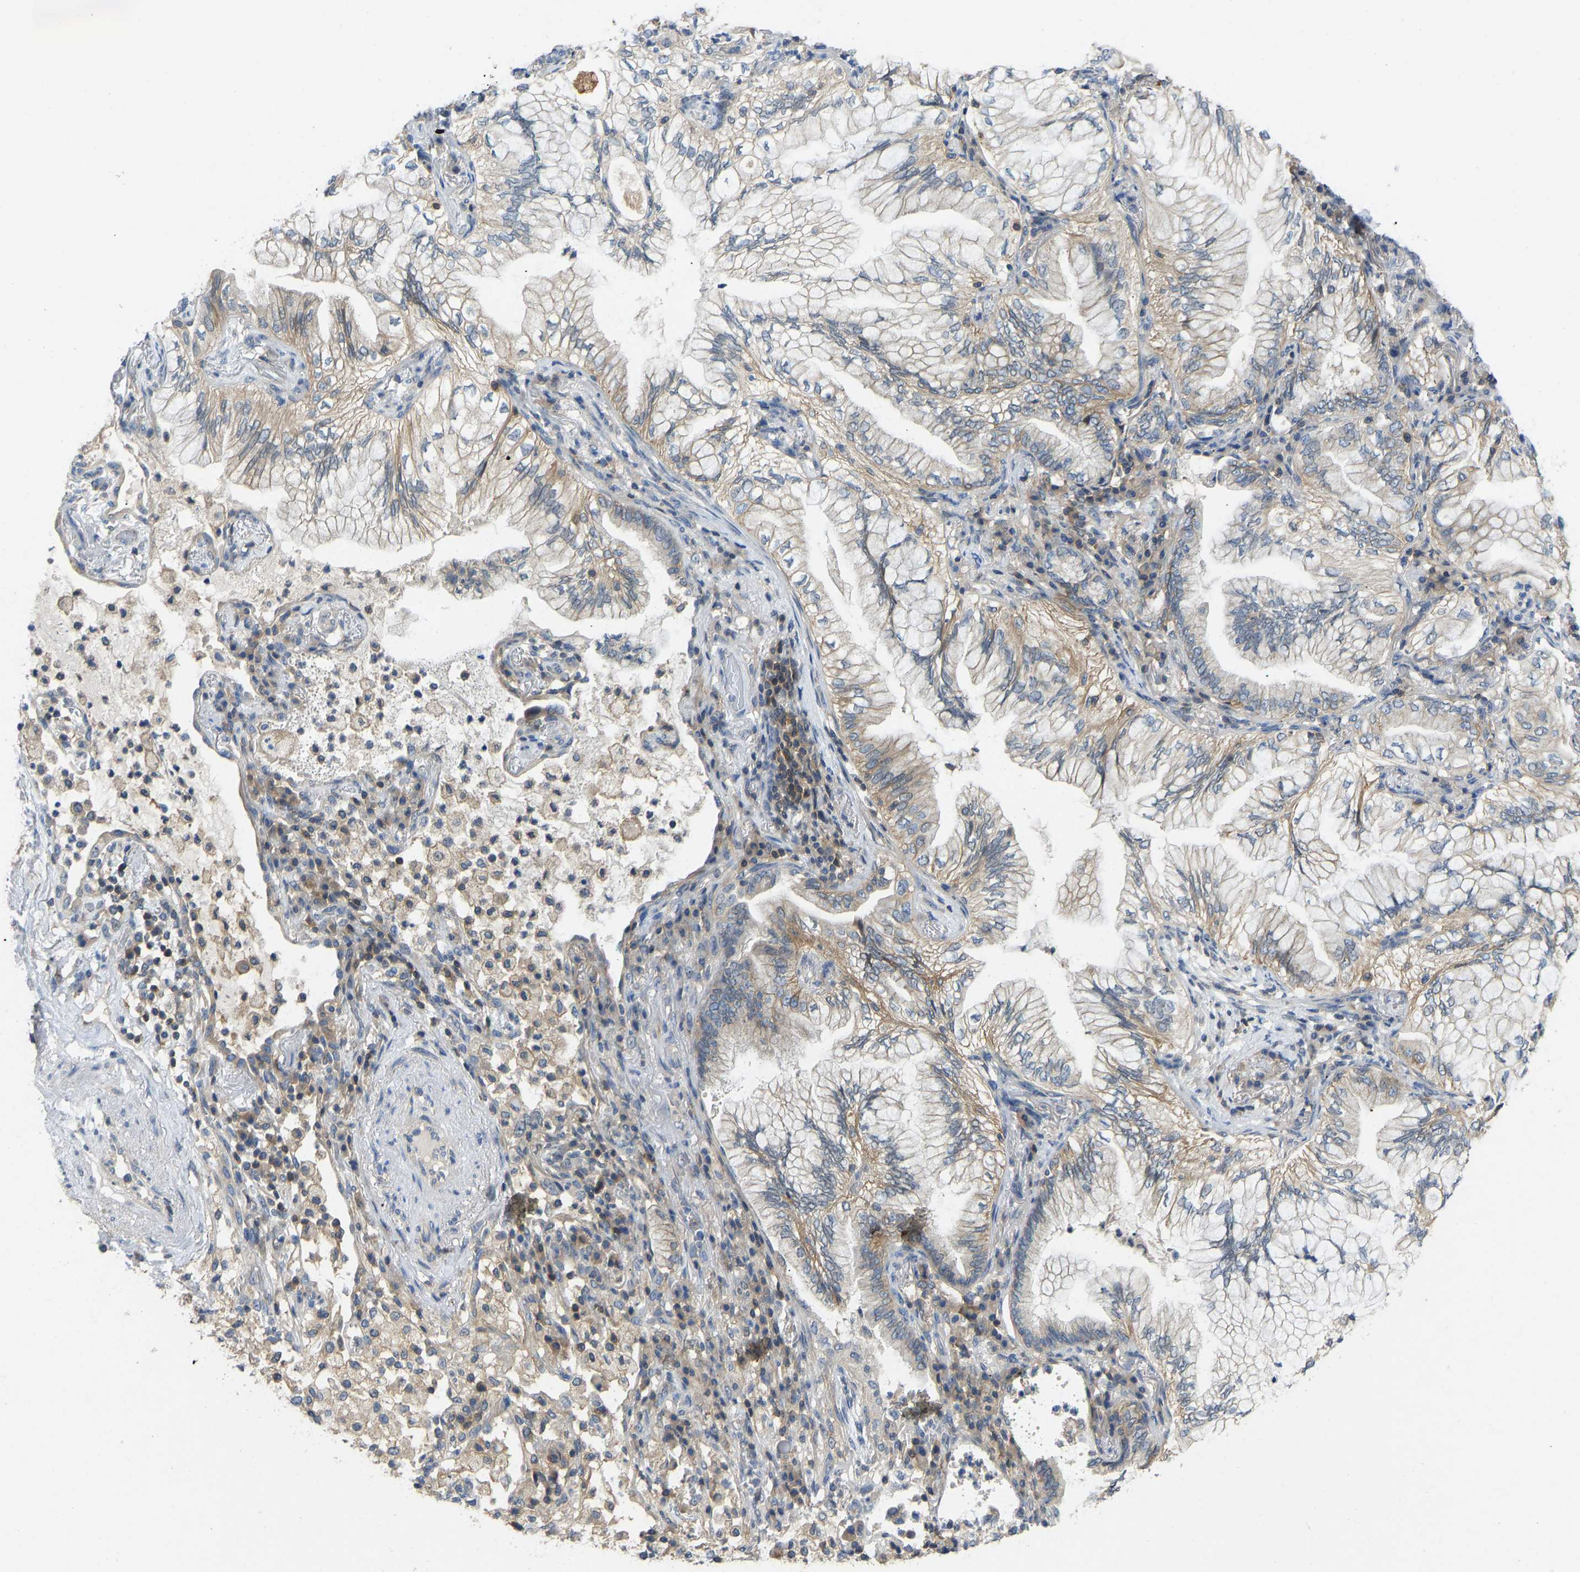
{"staining": {"intensity": "moderate", "quantity": "25%-75%", "location": "cytoplasmic/membranous"}, "tissue": "lung cancer", "cell_type": "Tumor cells", "image_type": "cancer", "snomed": [{"axis": "morphology", "description": "Adenocarcinoma, NOS"}, {"axis": "topography", "description": "Lung"}], "caption": "Lung cancer stained with DAB immunohistochemistry (IHC) demonstrates medium levels of moderate cytoplasmic/membranous staining in approximately 25%-75% of tumor cells. (DAB (3,3'-diaminobenzidine) = brown stain, brightfield microscopy at high magnification).", "gene": "NDRG3", "patient": {"sex": "female", "age": 70}}